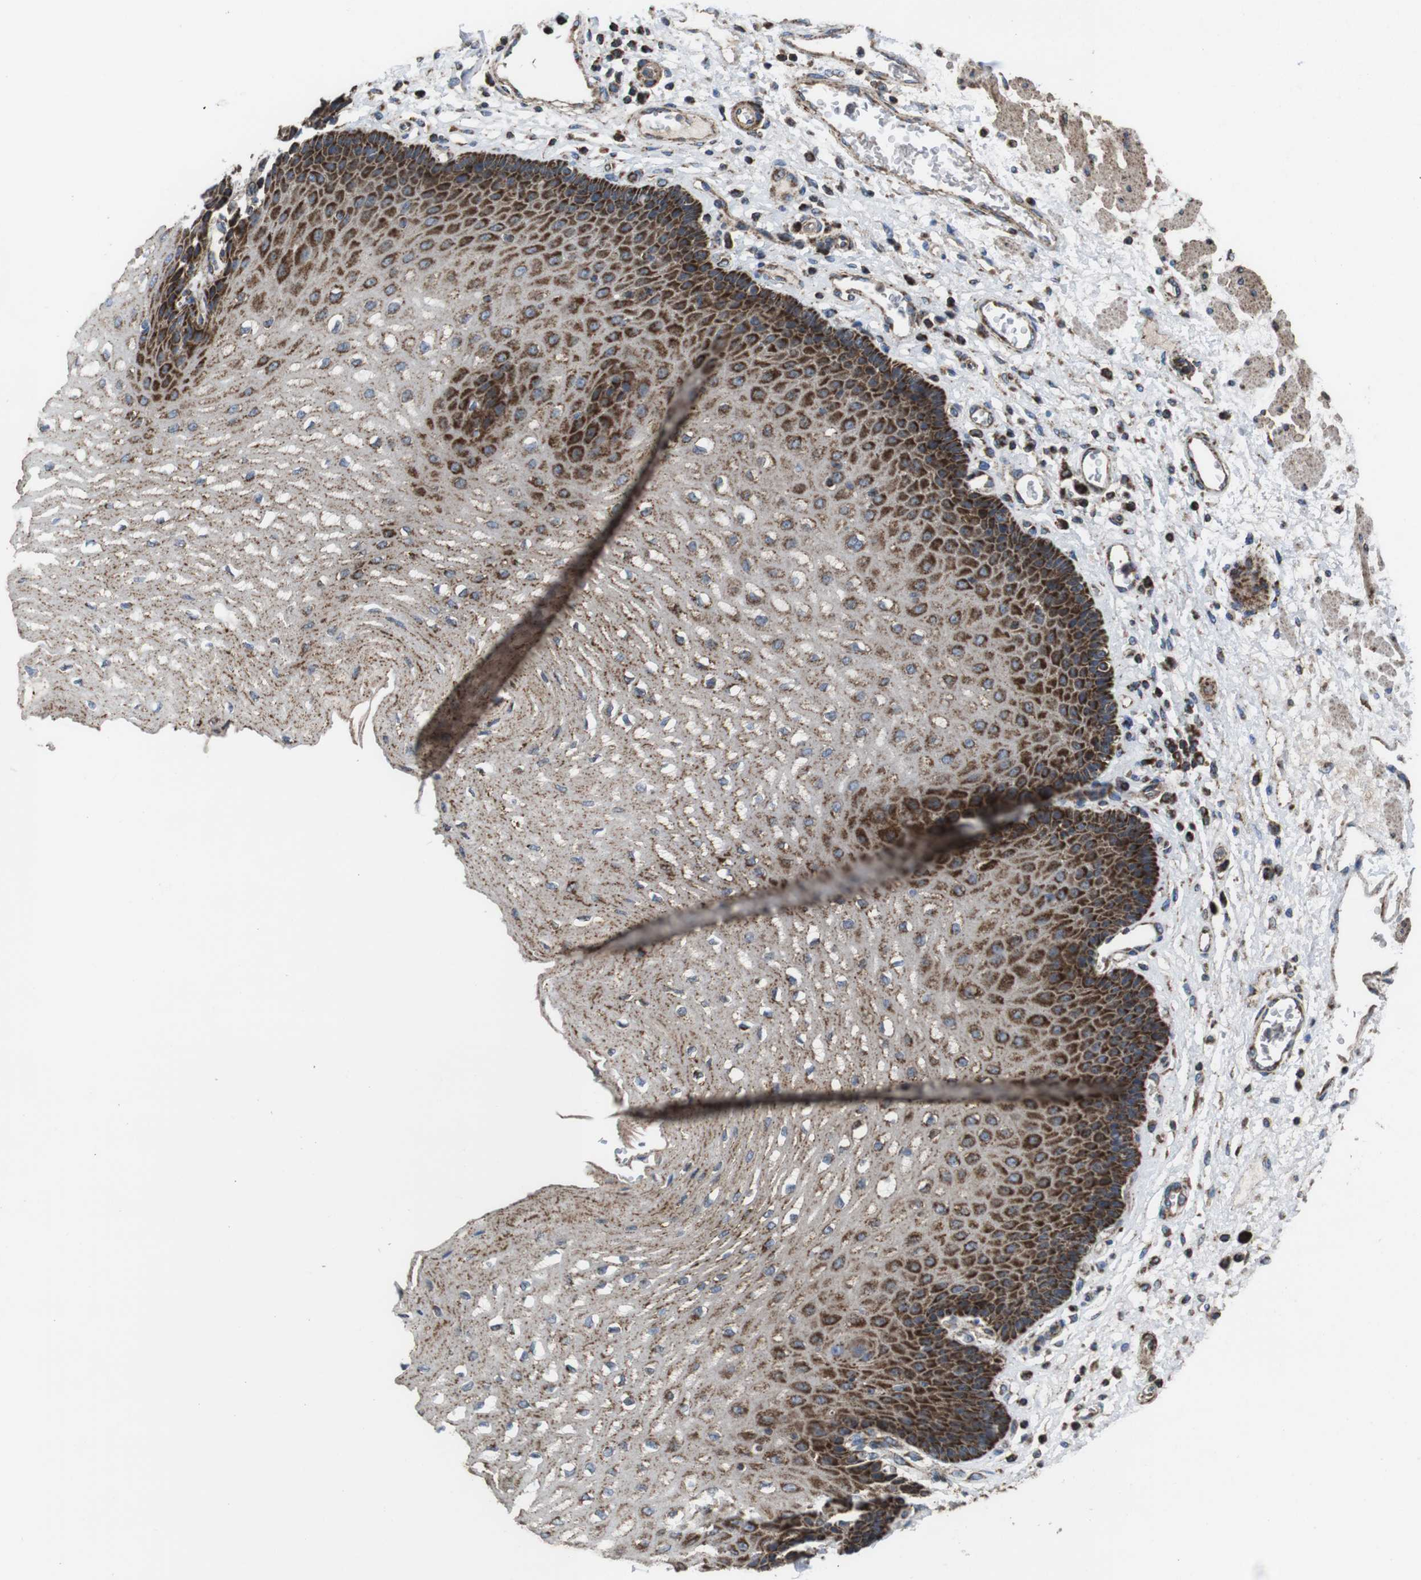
{"staining": {"intensity": "moderate", "quantity": "25%-75%", "location": "cytoplasmic/membranous"}, "tissue": "esophagus", "cell_type": "Squamous epithelial cells", "image_type": "normal", "snomed": [{"axis": "morphology", "description": "Normal tissue, NOS"}, {"axis": "topography", "description": "Esophagus"}], "caption": "The photomicrograph reveals staining of unremarkable esophagus, revealing moderate cytoplasmic/membranous protein positivity (brown color) within squamous epithelial cells. The staining was performed using DAB, with brown indicating positive protein expression. Nuclei are stained blue with hematoxylin.", "gene": "HK1", "patient": {"sex": "male", "age": 54}}